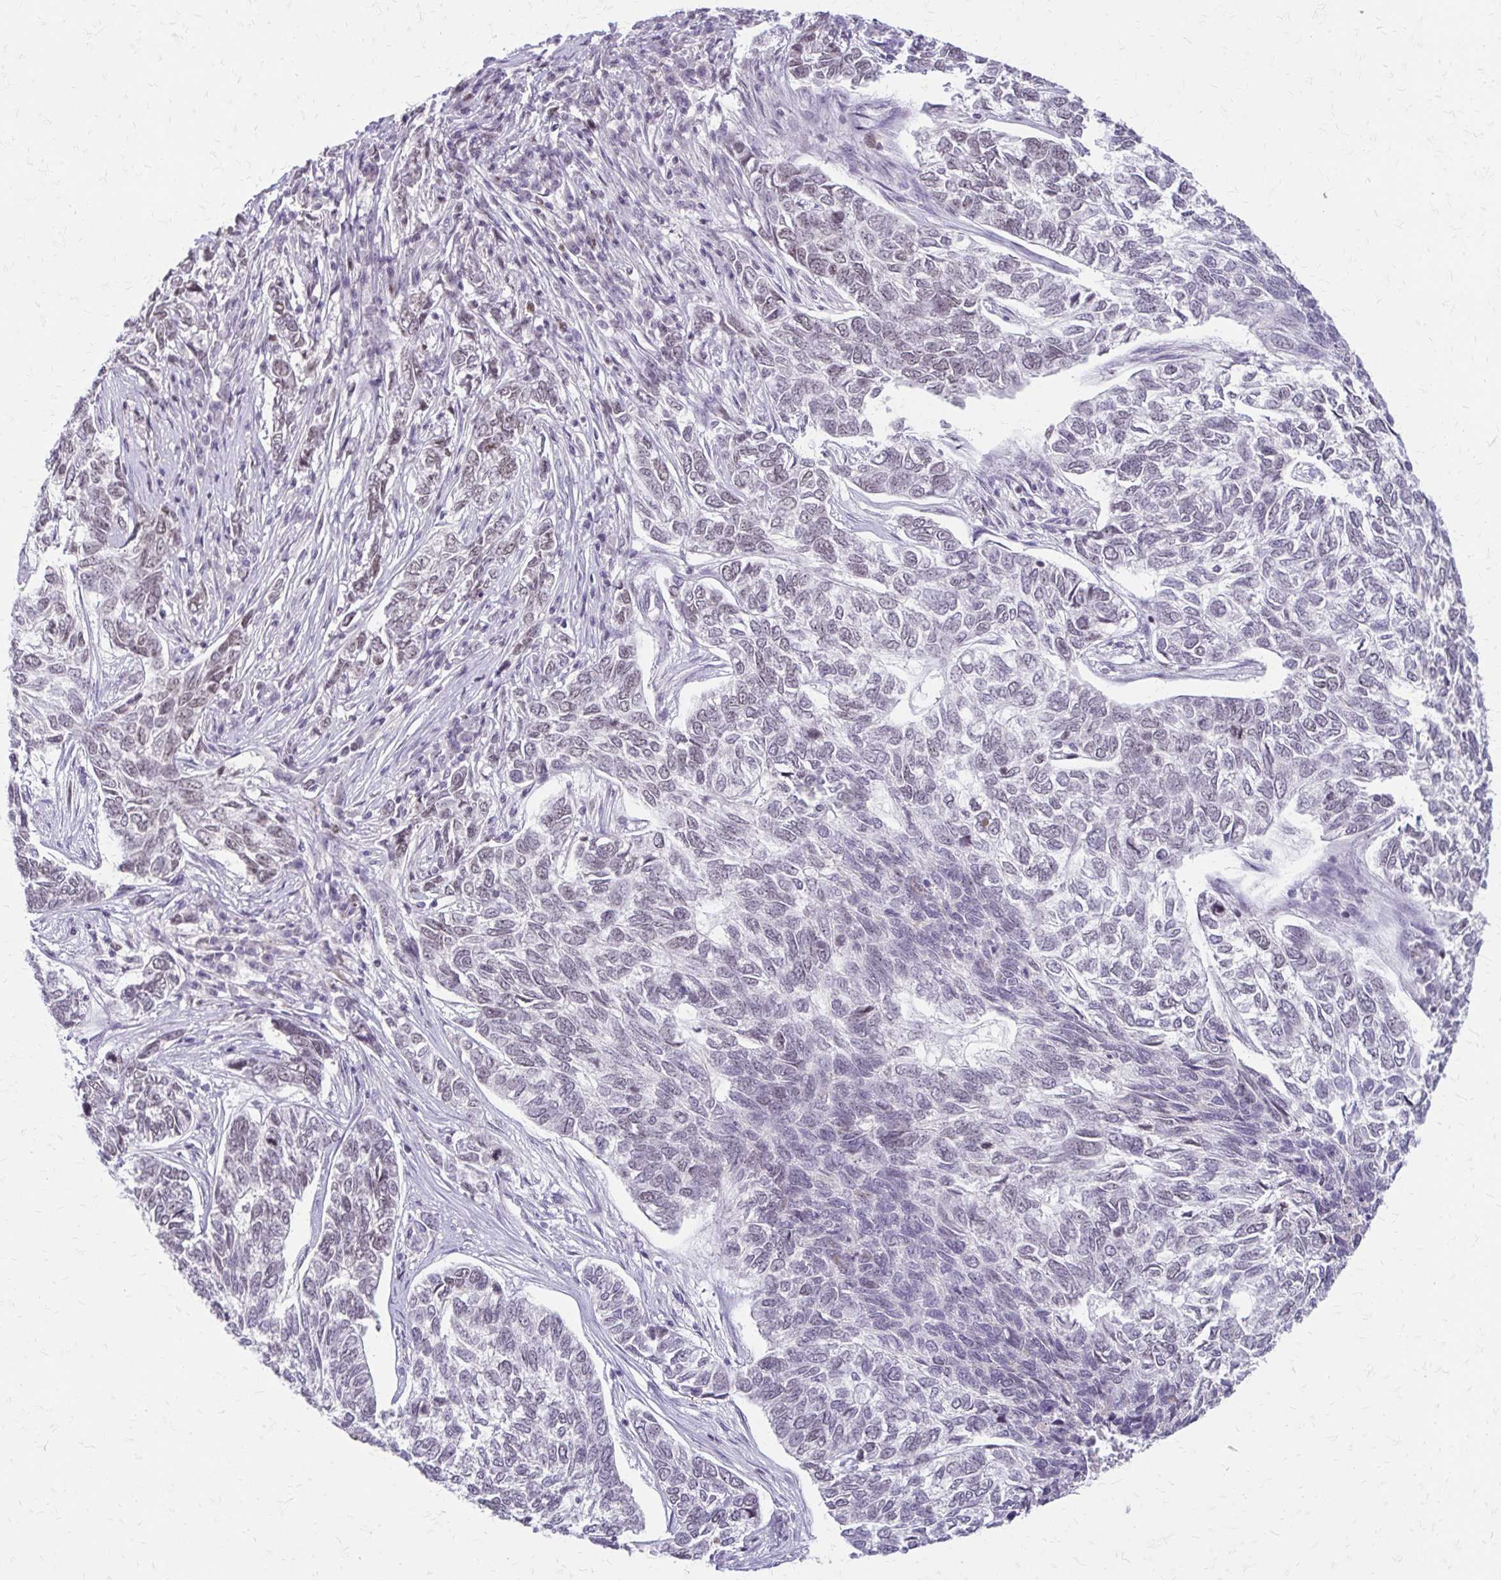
{"staining": {"intensity": "weak", "quantity": "<25%", "location": "nuclear"}, "tissue": "skin cancer", "cell_type": "Tumor cells", "image_type": "cancer", "snomed": [{"axis": "morphology", "description": "Basal cell carcinoma"}, {"axis": "topography", "description": "Skin"}], "caption": "The micrograph exhibits no significant expression in tumor cells of basal cell carcinoma (skin).", "gene": "EED", "patient": {"sex": "female", "age": 65}}